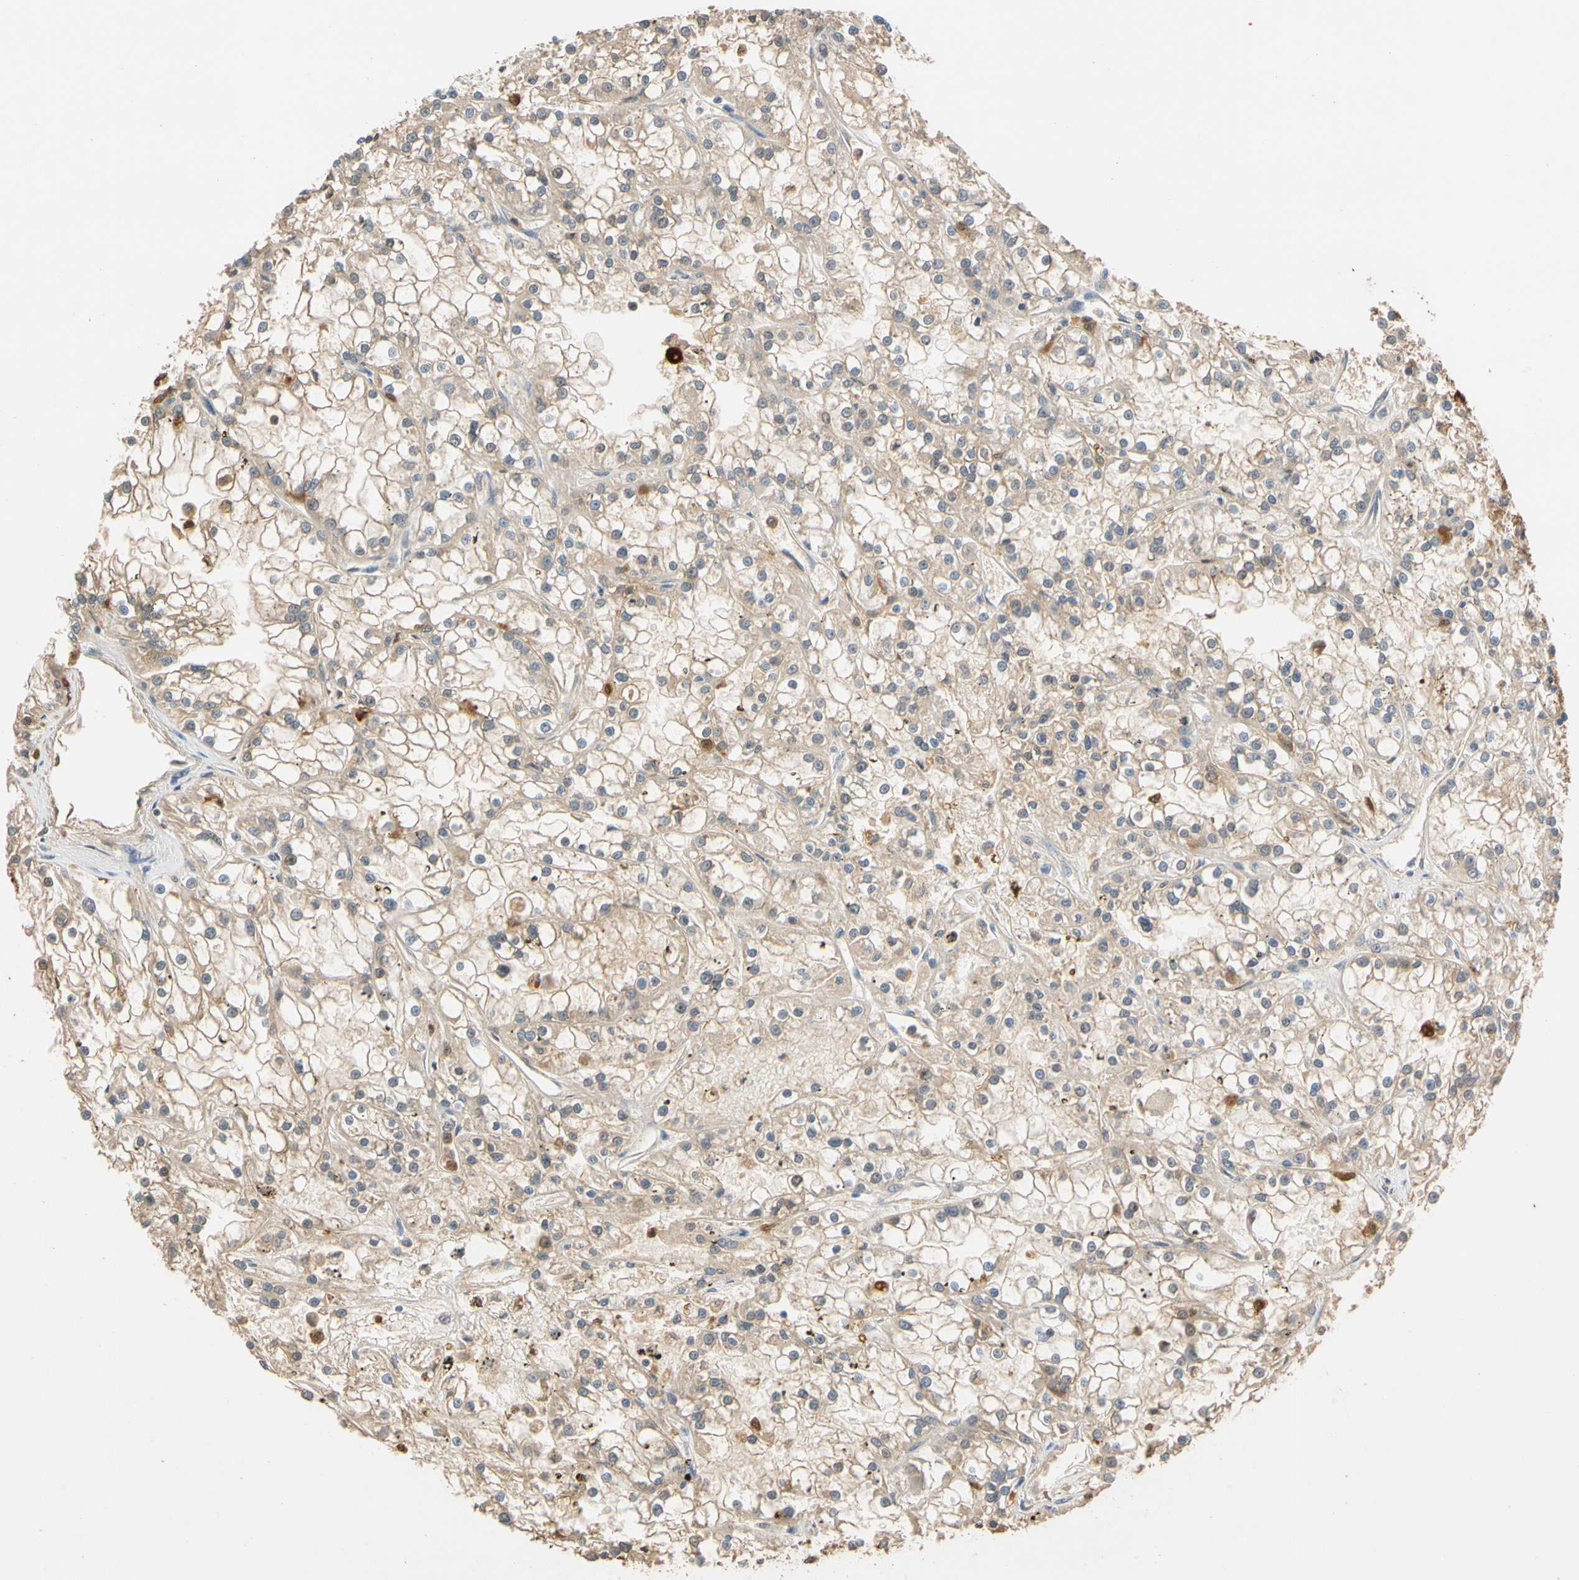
{"staining": {"intensity": "moderate", "quantity": "<25%", "location": "cytoplasmic/membranous"}, "tissue": "renal cancer", "cell_type": "Tumor cells", "image_type": "cancer", "snomed": [{"axis": "morphology", "description": "Adenocarcinoma, NOS"}, {"axis": "topography", "description": "Kidney"}], "caption": "Protein staining of adenocarcinoma (renal) tissue displays moderate cytoplasmic/membranous positivity in approximately <25% of tumor cells.", "gene": "GPSM2", "patient": {"sex": "female", "age": 52}}